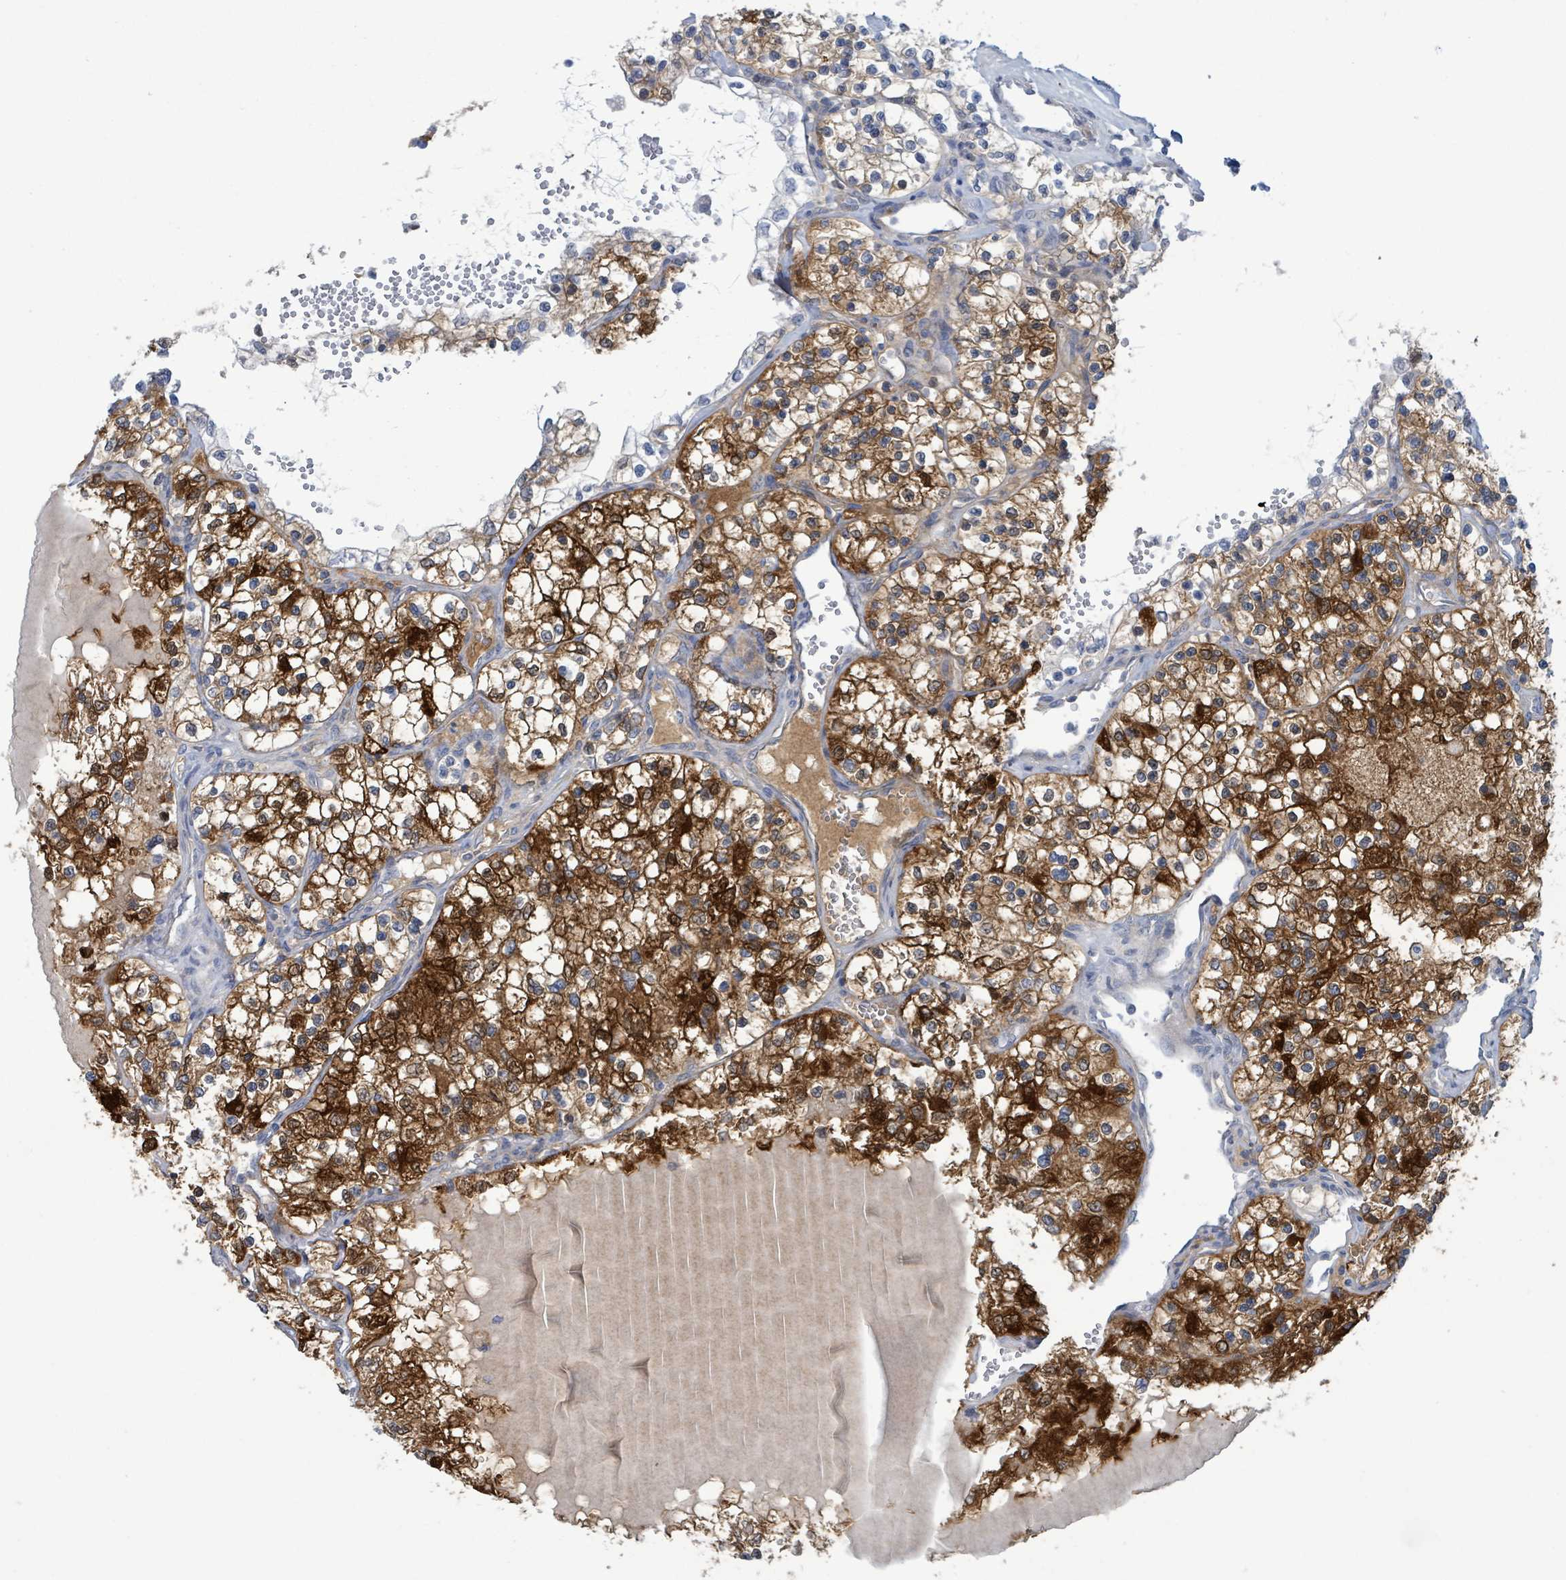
{"staining": {"intensity": "strong", "quantity": ">75%", "location": "cytoplasmic/membranous"}, "tissue": "renal cancer", "cell_type": "Tumor cells", "image_type": "cancer", "snomed": [{"axis": "morphology", "description": "Adenocarcinoma, NOS"}, {"axis": "topography", "description": "Kidney"}], "caption": "This histopathology image reveals immunohistochemistry staining of human adenocarcinoma (renal), with high strong cytoplasmic/membranous positivity in about >75% of tumor cells.", "gene": "PKLR", "patient": {"sex": "female", "age": 69}}